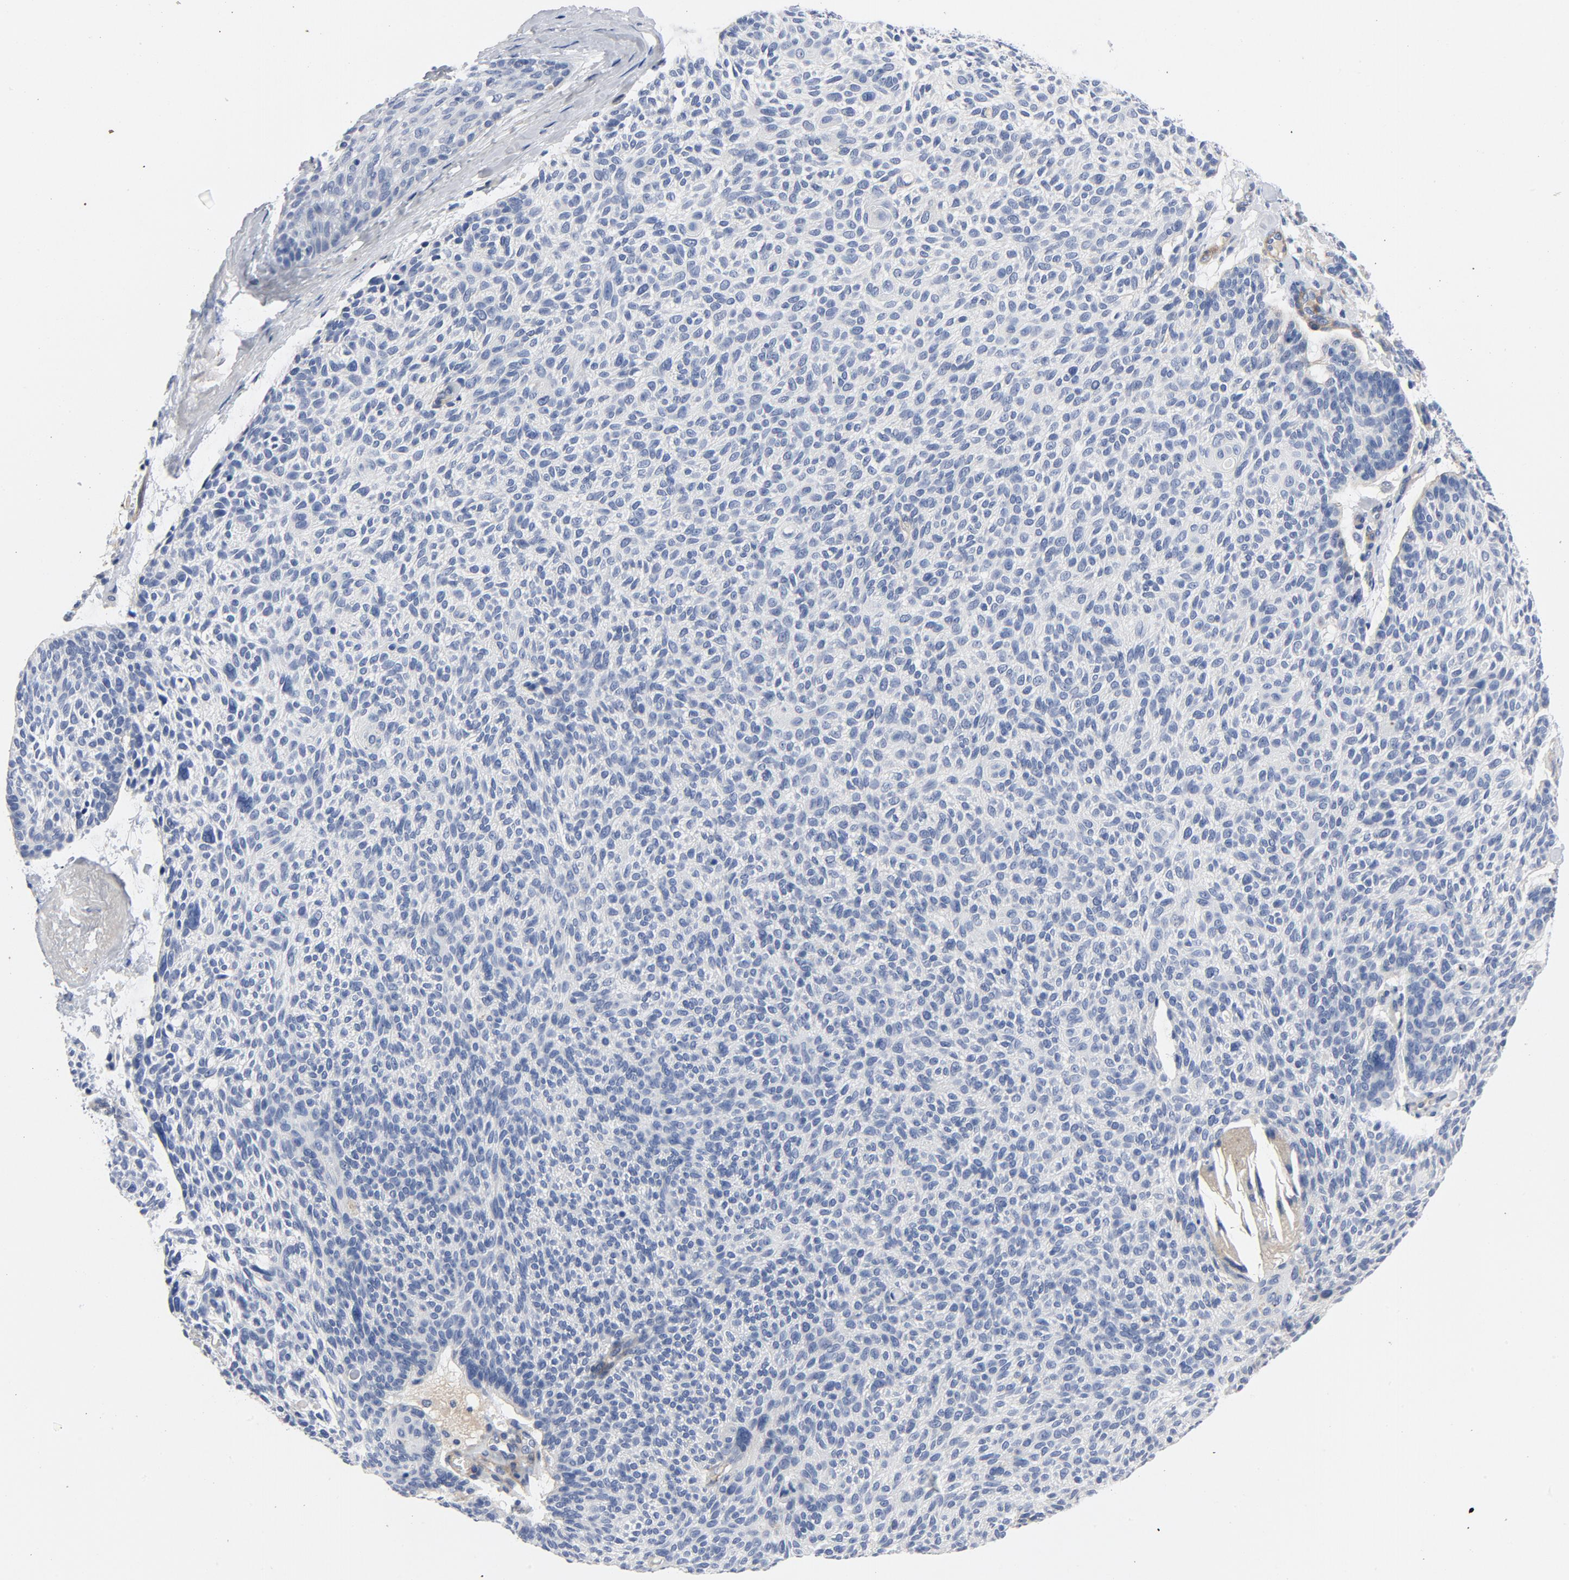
{"staining": {"intensity": "negative", "quantity": "none", "location": "none"}, "tissue": "skin cancer", "cell_type": "Tumor cells", "image_type": "cancer", "snomed": [{"axis": "morphology", "description": "Normal tissue, NOS"}, {"axis": "morphology", "description": "Basal cell carcinoma"}, {"axis": "topography", "description": "Skin"}], "caption": "DAB immunohistochemical staining of skin basal cell carcinoma displays no significant expression in tumor cells.", "gene": "LAMC1", "patient": {"sex": "female", "age": 70}}